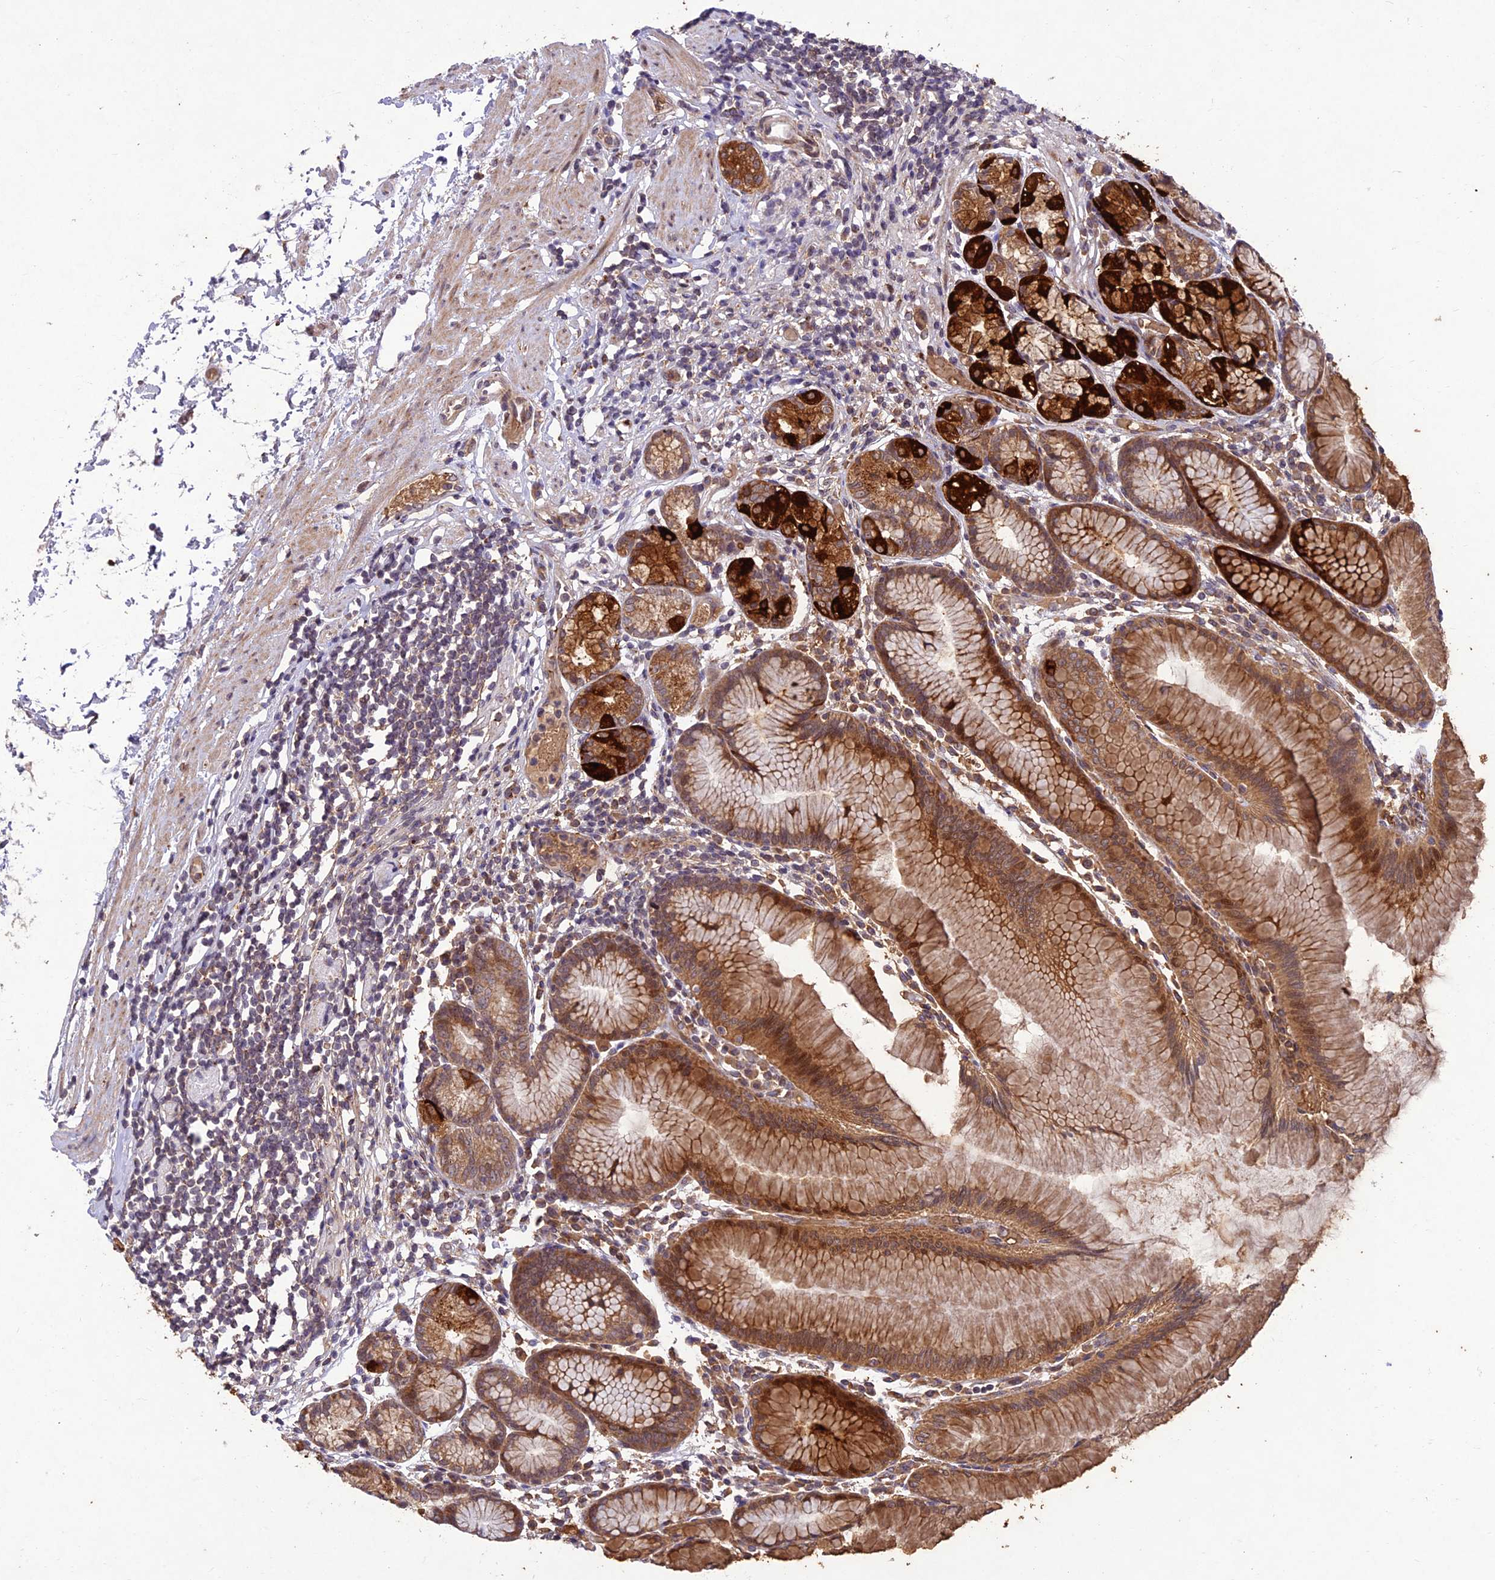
{"staining": {"intensity": "strong", "quantity": ">75%", "location": "cytoplasmic/membranous"}, "tissue": "stomach", "cell_type": "Glandular cells", "image_type": "normal", "snomed": [{"axis": "morphology", "description": "Normal tissue, NOS"}, {"axis": "topography", "description": "Stomach"}], "caption": "Glandular cells display high levels of strong cytoplasmic/membranous staining in about >75% of cells in unremarkable human stomach. The protein of interest is shown in brown color, while the nuclei are stained blue.", "gene": "PPP1R11", "patient": {"sex": "female", "age": 57}}